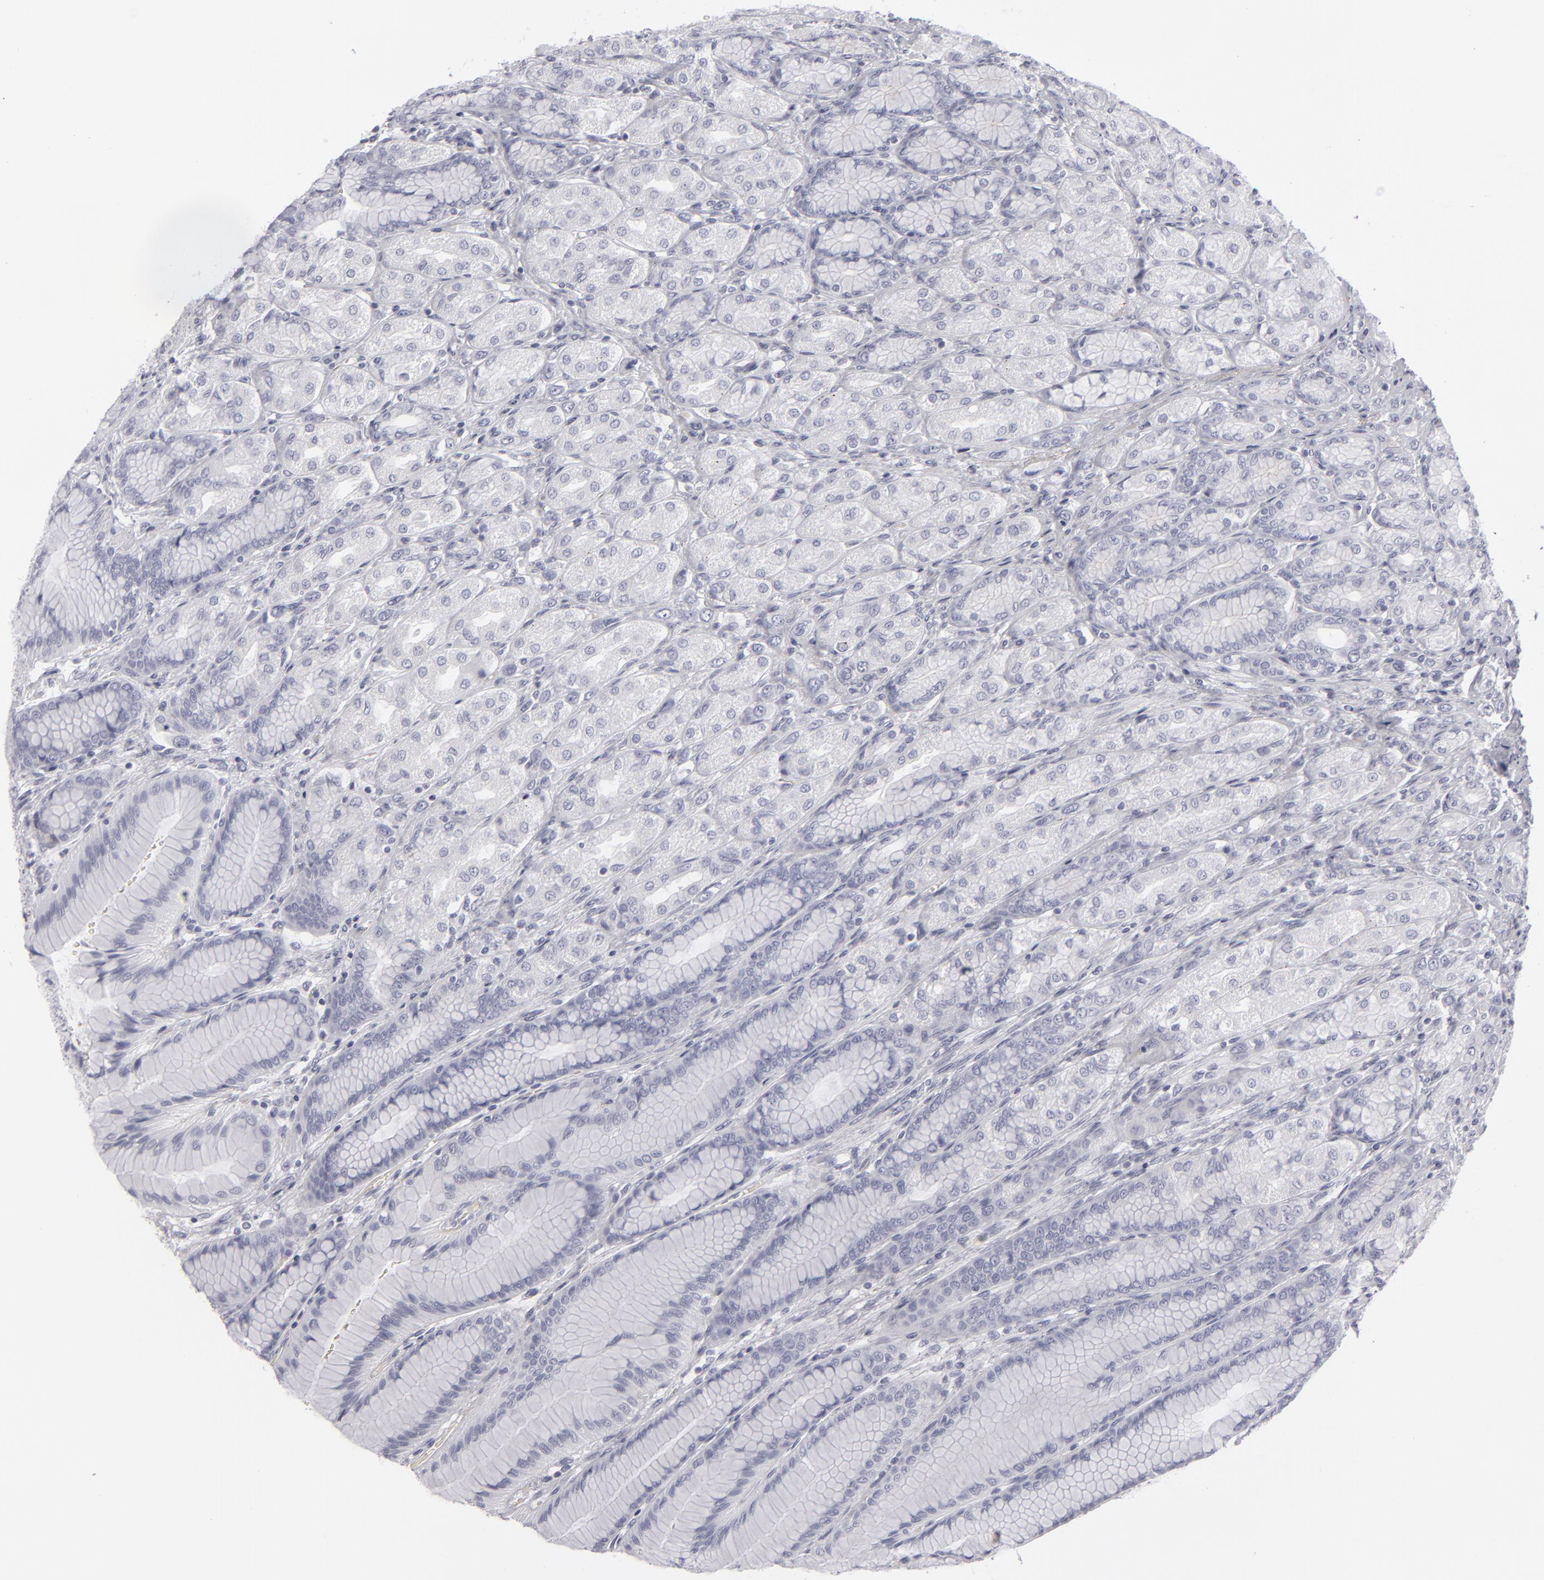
{"staining": {"intensity": "negative", "quantity": "none", "location": "none"}, "tissue": "stomach", "cell_type": "Glandular cells", "image_type": "normal", "snomed": [{"axis": "morphology", "description": "Normal tissue, NOS"}, {"axis": "morphology", "description": "Adenocarcinoma, NOS"}, {"axis": "topography", "description": "Stomach"}, {"axis": "topography", "description": "Stomach, lower"}], "caption": "Stomach was stained to show a protein in brown. There is no significant staining in glandular cells. The staining was performed using DAB (3,3'-diaminobenzidine) to visualize the protein expression in brown, while the nuclei were stained in blue with hematoxylin (Magnification: 20x).", "gene": "C9", "patient": {"sex": "female", "age": 65}}